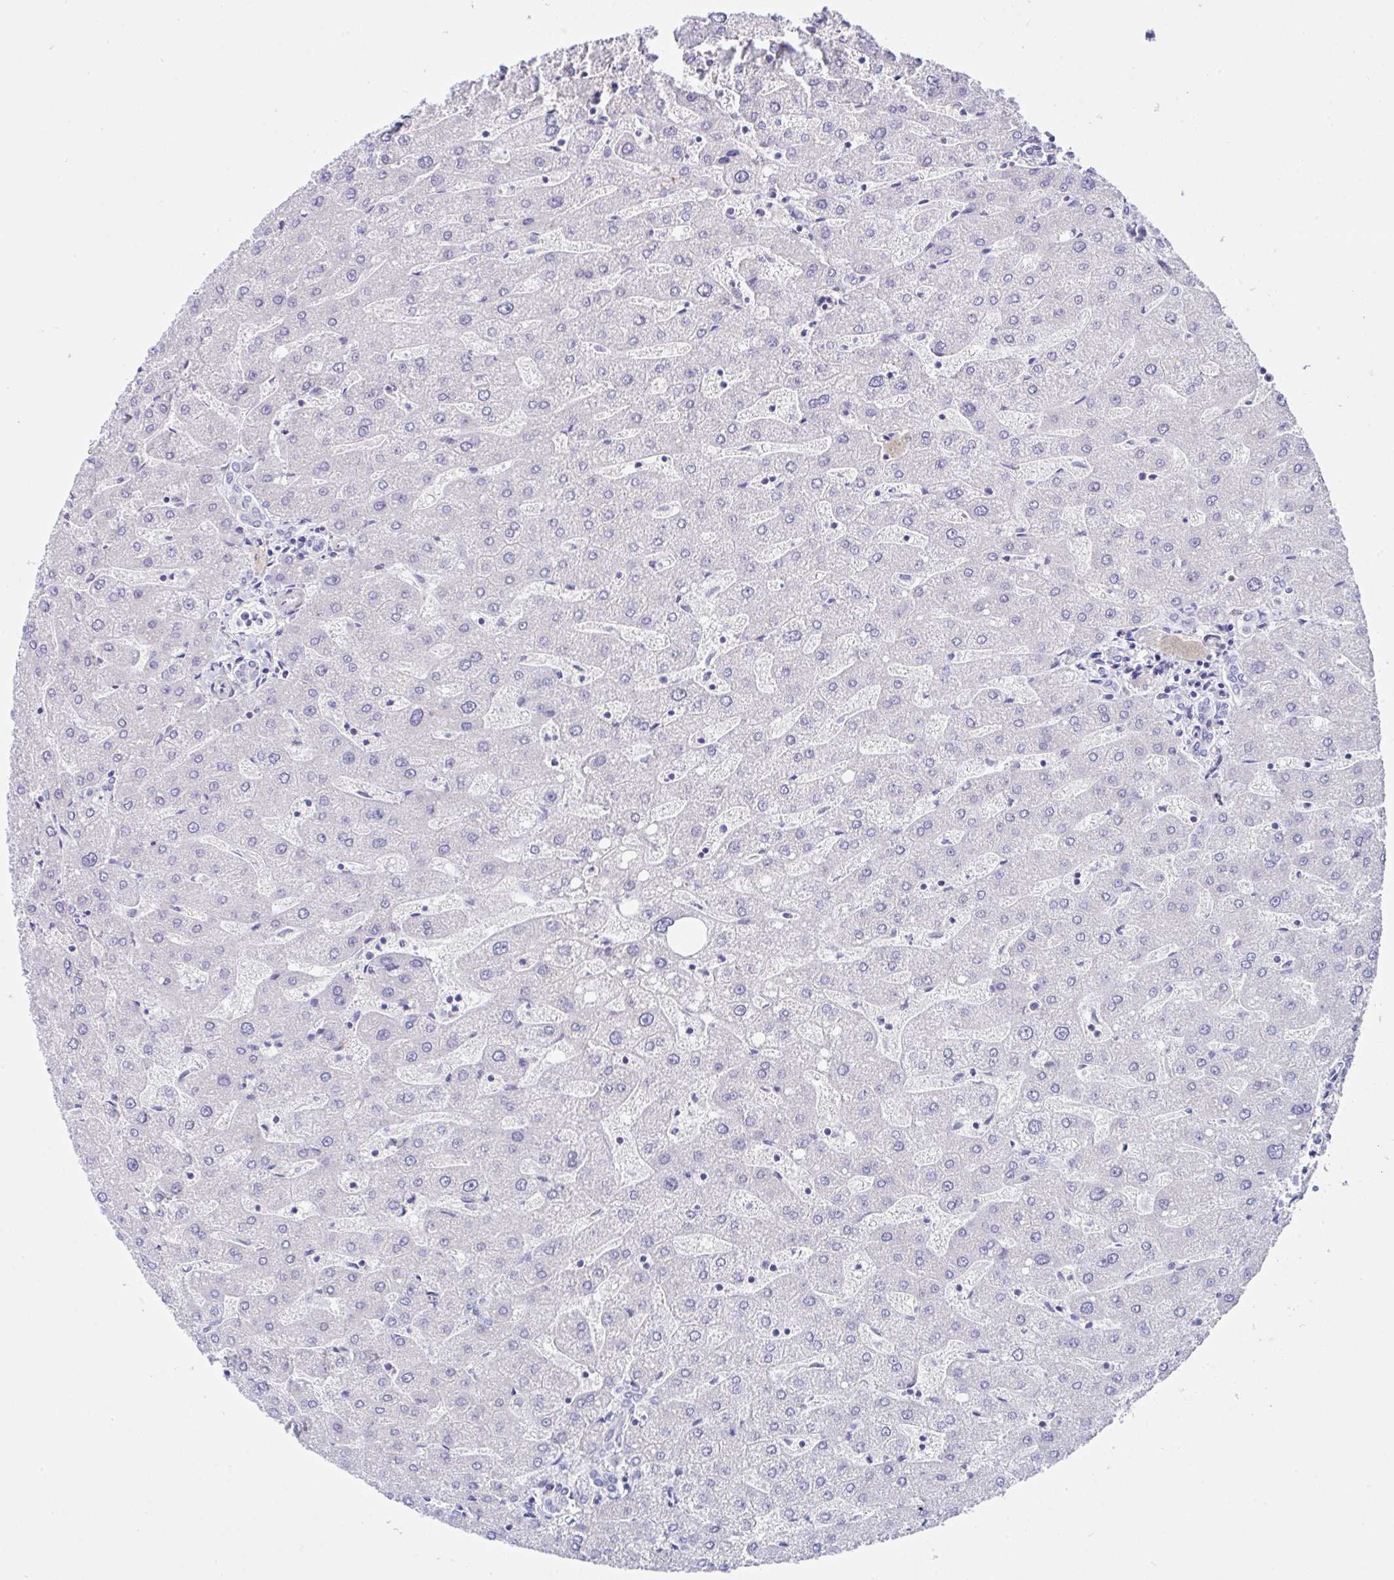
{"staining": {"intensity": "negative", "quantity": "none", "location": "none"}, "tissue": "liver", "cell_type": "Cholangiocytes", "image_type": "normal", "snomed": [{"axis": "morphology", "description": "Normal tissue, NOS"}, {"axis": "topography", "description": "Liver"}], "caption": "This photomicrograph is of benign liver stained with immunohistochemistry to label a protein in brown with the nuclei are counter-stained blue. There is no positivity in cholangiocytes. (IHC, brightfield microscopy, high magnification).", "gene": "ZNF713", "patient": {"sex": "male", "age": 67}}